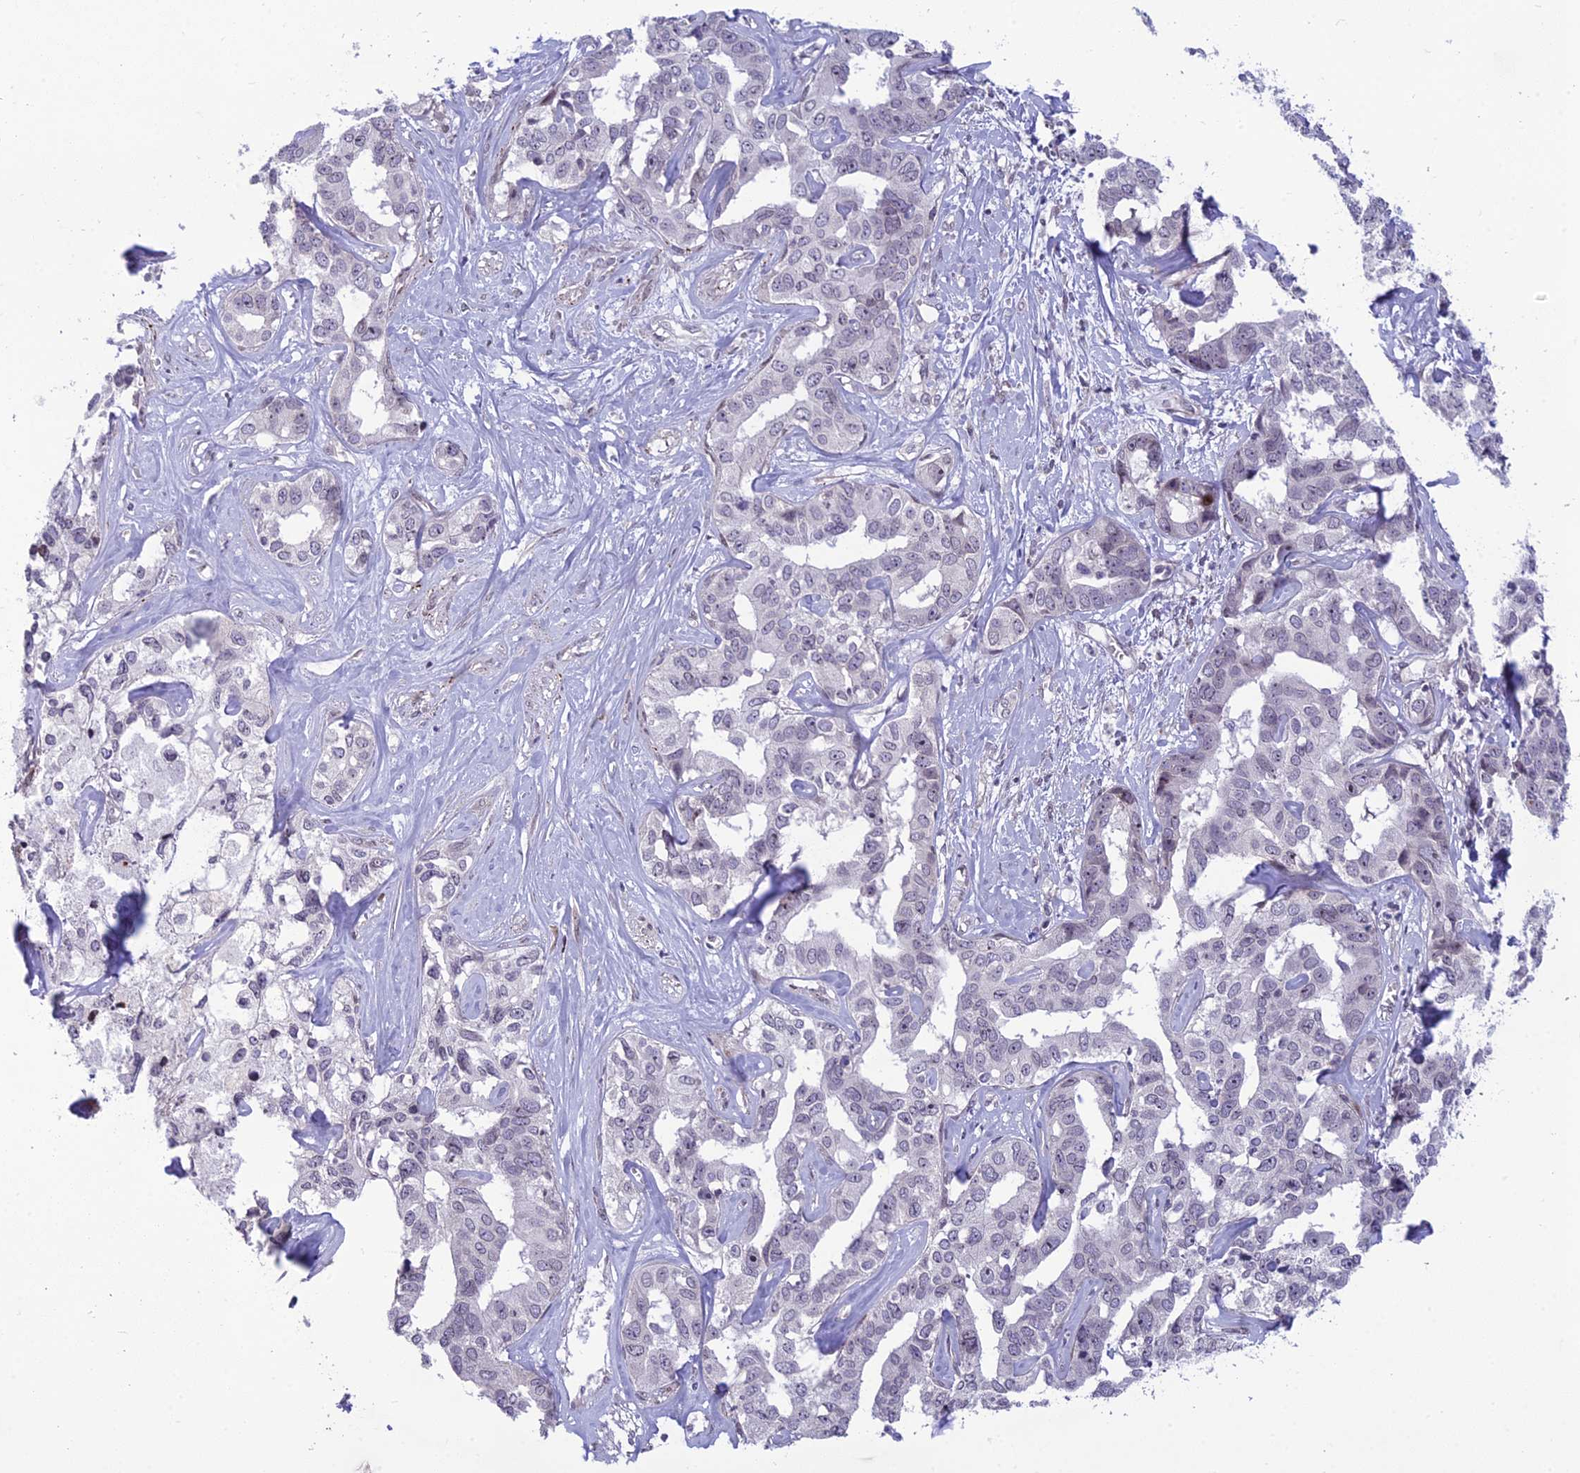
{"staining": {"intensity": "weak", "quantity": "<25%", "location": "nuclear"}, "tissue": "liver cancer", "cell_type": "Tumor cells", "image_type": "cancer", "snomed": [{"axis": "morphology", "description": "Cholangiocarcinoma"}, {"axis": "topography", "description": "Liver"}], "caption": "Histopathology image shows no protein staining in tumor cells of liver cancer (cholangiocarcinoma) tissue.", "gene": "DTX2", "patient": {"sex": "male", "age": 59}}